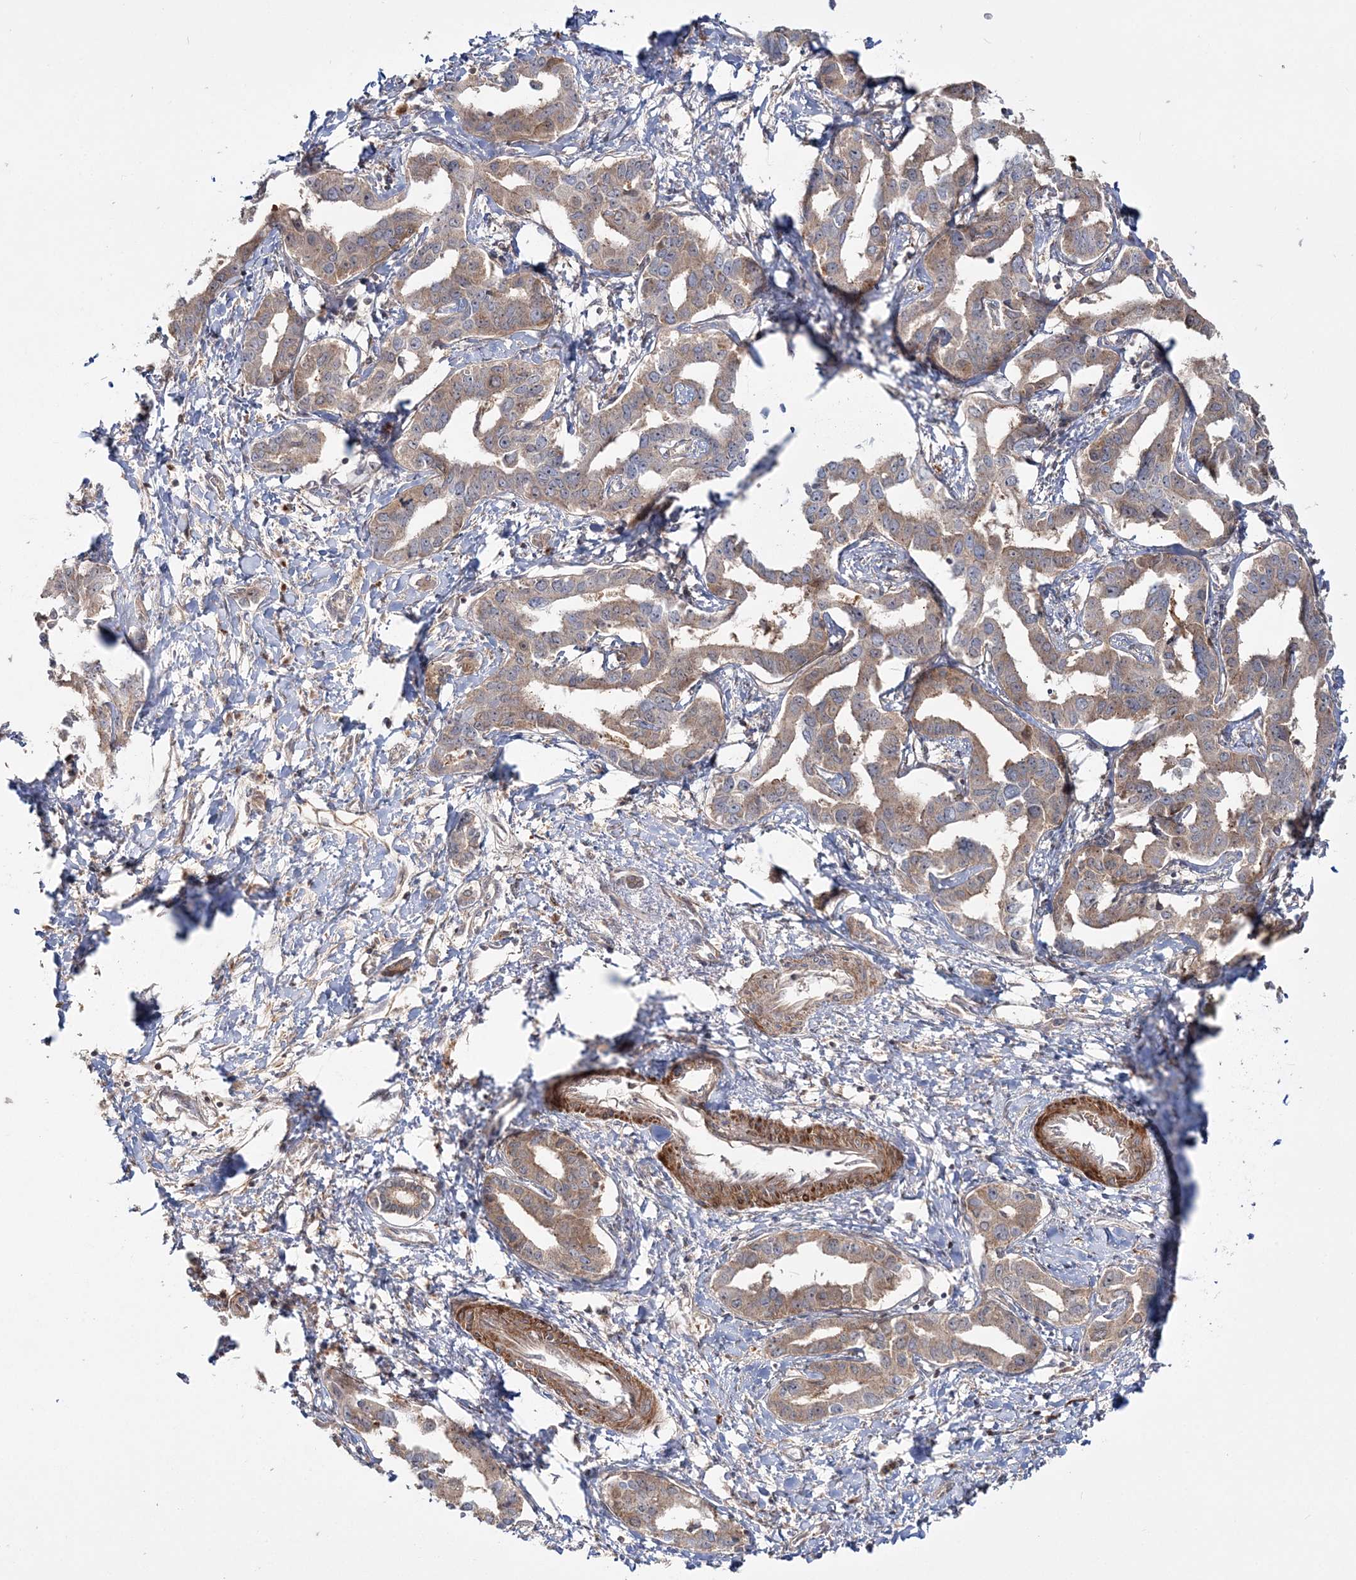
{"staining": {"intensity": "weak", "quantity": "25%-75%", "location": "cytoplasmic/membranous"}, "tissue": "liver cancer", "cell_type": "Tumor cells", "image_type": "cancer", "snomed": [{"axis": "morphology", "description": "Cholangiocarcinoma"}, {"axis": "topography", "description": "Liver"}], "caption": "Immunohistochemistry (IHC) histopathology image of neoplastic tissue: liver cholangiocarcinoma stained using IHC exhibits low levels of weak protein expression localized specifically in the cytoplasmic/membranous of tumor cells, appearing as a cytoplasmic/membranous brown color.", "gene": "MOCS2", "patient": {"sex": "male", "age": 59}}